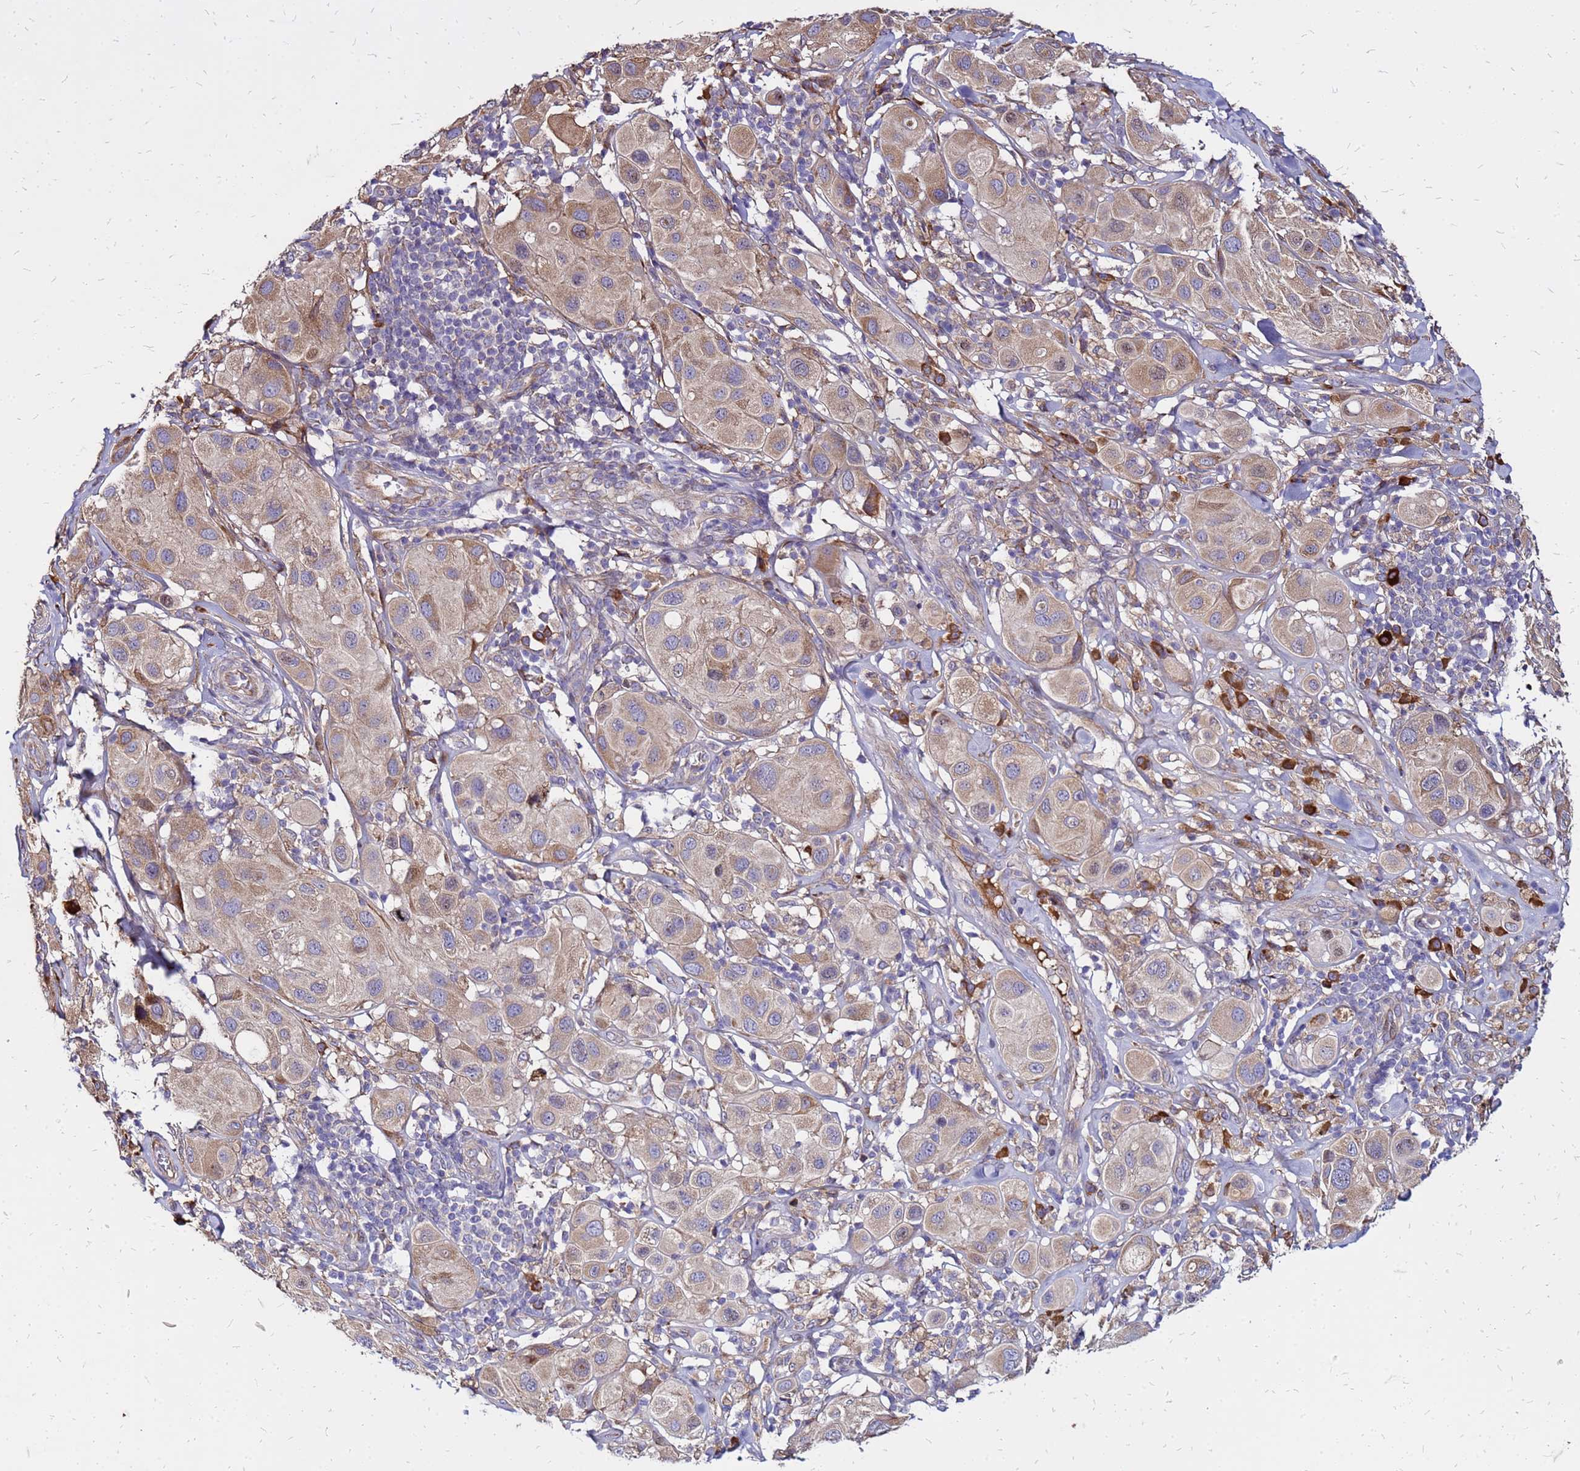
{"staining": {"intensity": "moderate", "quantity": ">75%", "location": "cytoplasmic/membranous"}, "tissue": "melanoma", "cell_type": "Tumor cells", "image_type": "cancer", "snomed": [{"axis": "morphology", "description": "Malignant melanoma, Metastatic site"}, {"axis": "topography", "description": "Skin"}], "caption": "Protein expression analysis of melanoma displays moderate cytoplasmic/membranous expression in about >75% of tumor cells.", "gene": "VMO1", "patient": {"sex": "male", "age": 41}}